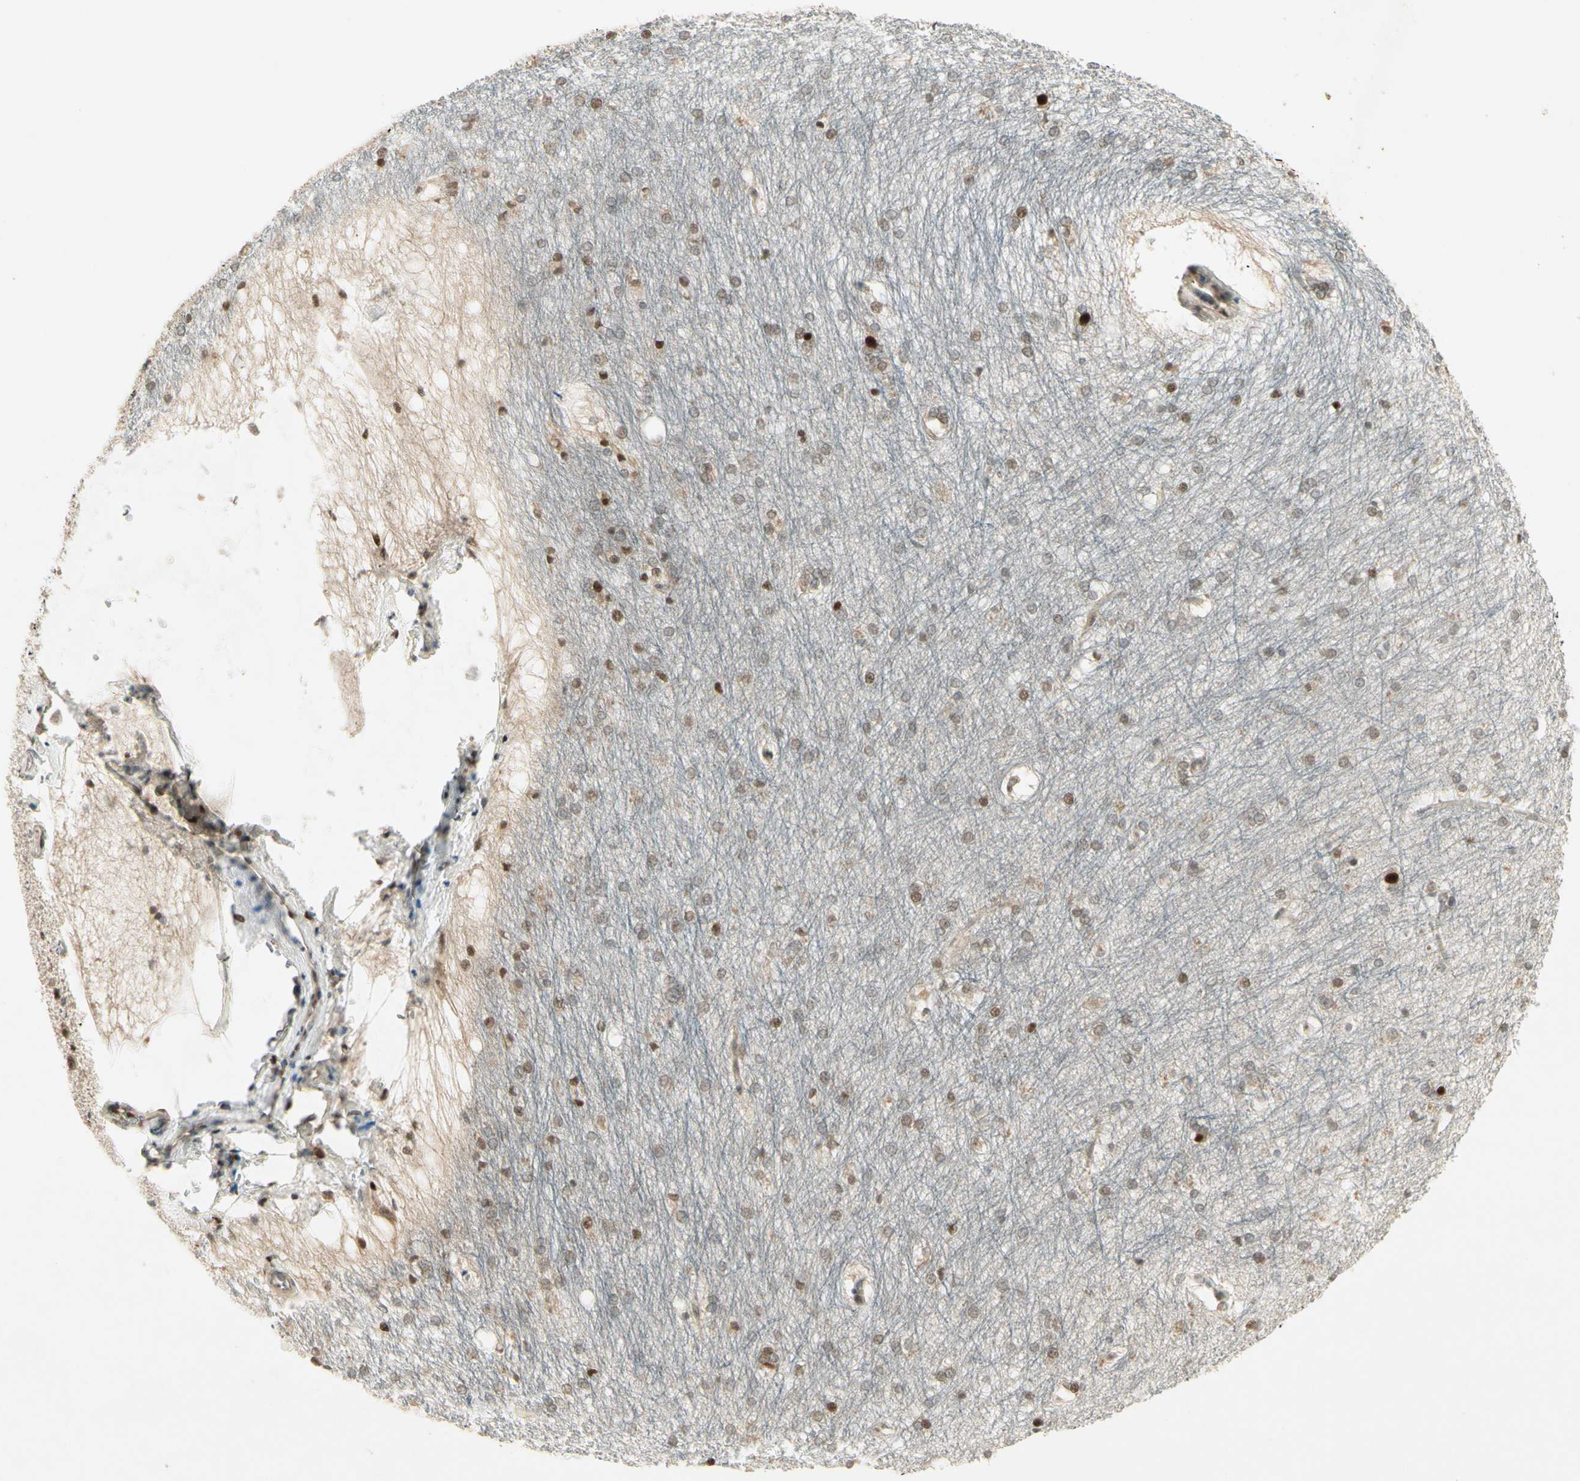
{"staining": {"intensity": "strong", "quantity": "<25%", "location": "nuclear"}, "tissue": "hippocampus", "cell_type": "Glial cells", "image_type": "normal", "snomed": [{"axis": "morphology", "description": "Normal tissue, NOS"}, {"axis": "topography", "description": "Hippocampus"}], "caption": "Immunohistochemistry (IHC) of benign human hippocampus displays medium levels of strong nuclear positivity in about <25% of glial cells.", "gene": "CDK11A", "patient": {"sex": "female", "age": 19}}